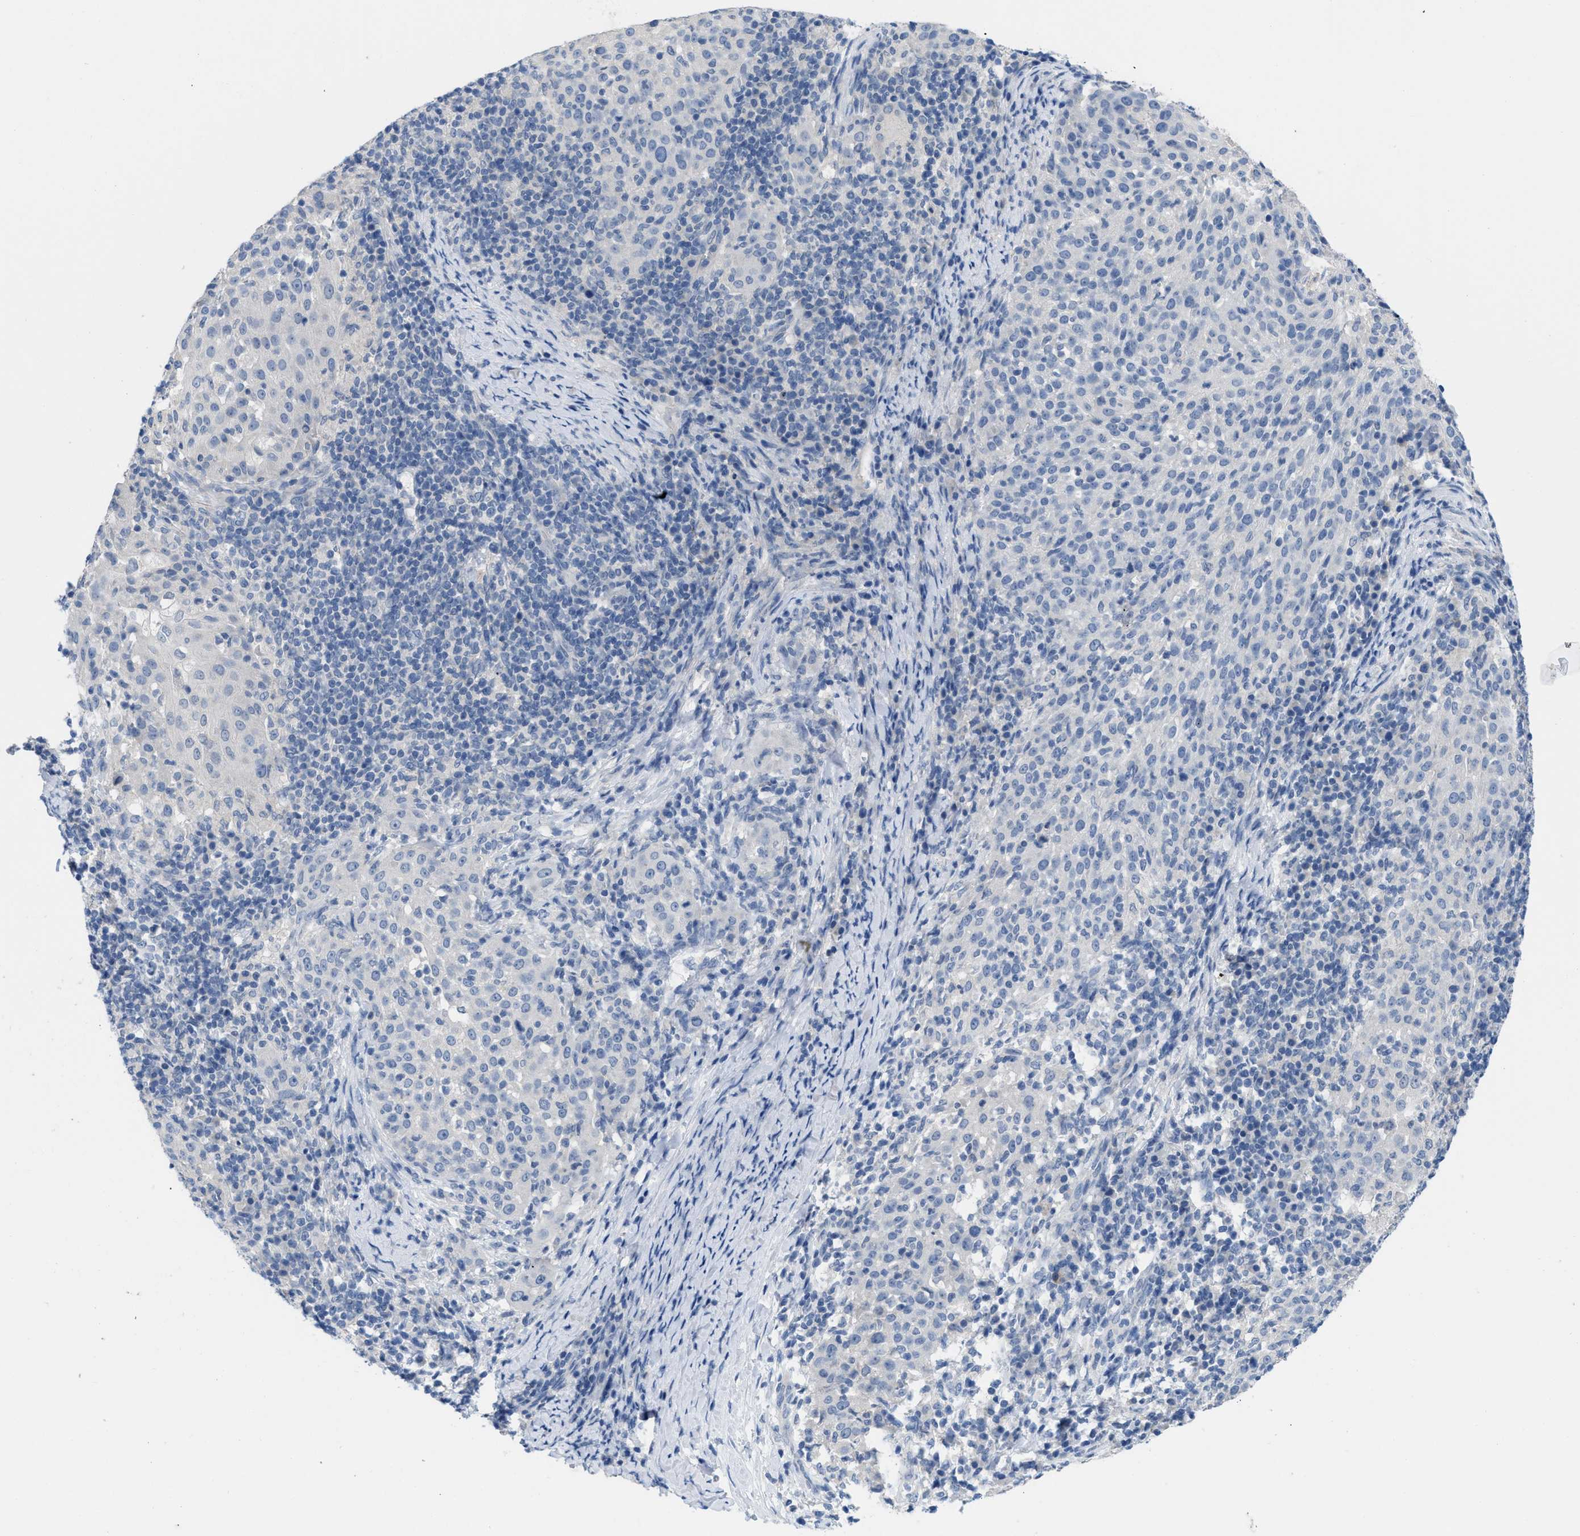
{"staining": {"intensity": "negative", "quantity": "none", "location": "none"}, "tissue": "cervical cancer", "cell_type": "Tumor cells", "image_type": "cancer", "snomed": [{"axis": "morphology", "description": "Squamous cell carcinoma, NOS"}, {"axis": "topography", "description": "Cervix"}], "caption": "Immunohistochemical staining of cervical cancer exhibits no significant expression in tumor cells.", "gene": "PYY", "patient": {"sex": "female", "age": 51}}